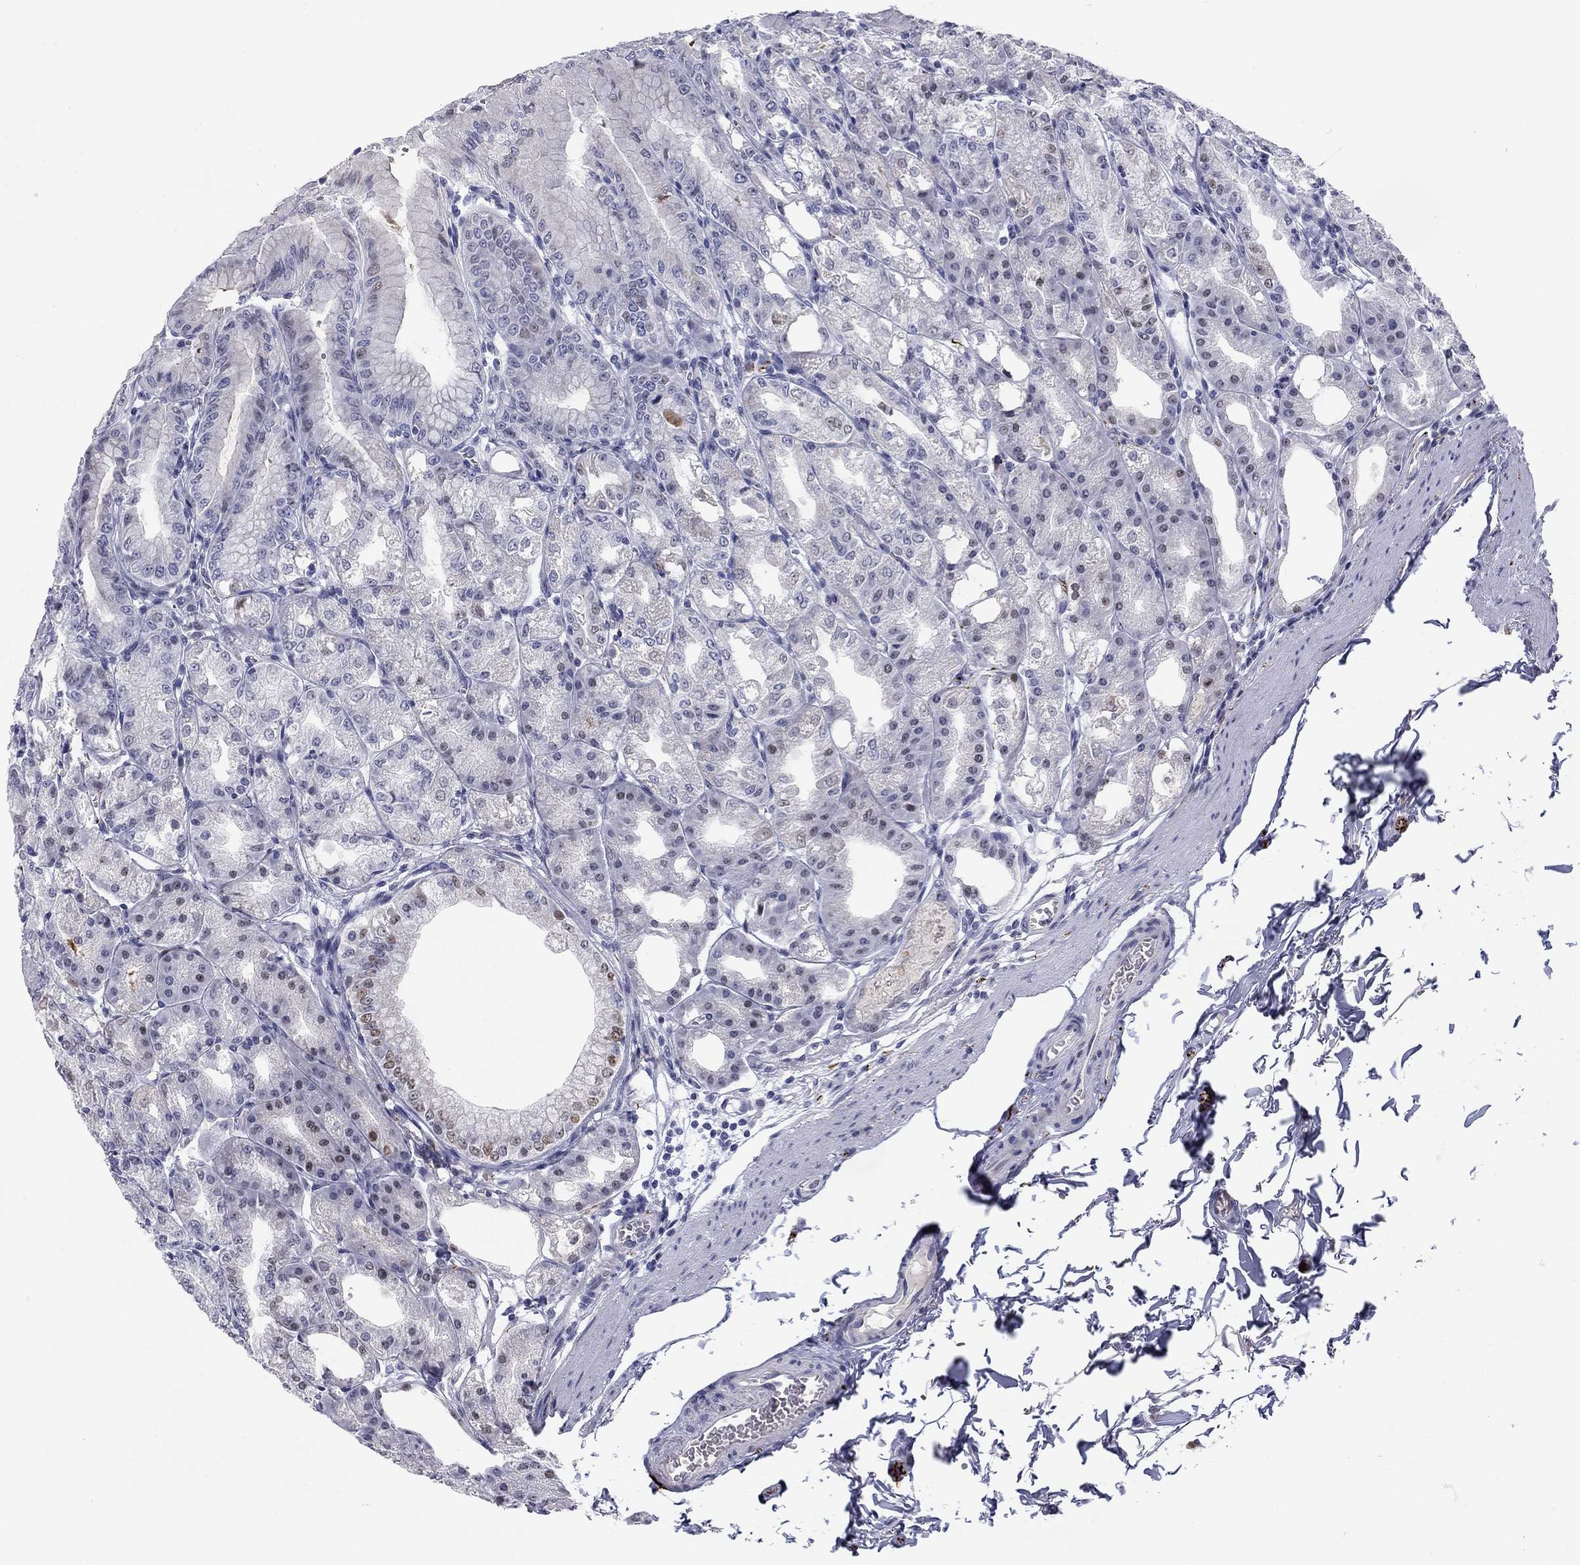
{"staining": {"intensity": "weak", "quantity": "<25%", "location": "cytoplasmic/membranous"}, "tissue": "stomach", "cell_type": "Glandular cells", "image_type": "normal", "snomed": [{"axis": "morphology", "description": "Normal tissue, NOS"}, {"axis": "topography", "description": "Stomach"}], "caption": "Immunohistochemistry (IHC) of normal stomach shows no expression in glandular cells. (DAB immunohistochemistry (IHC) visualized using brightfield microscopy, high magnification).", "gene": "PRPH", "patient": {"sex": "male", "age": 71}}